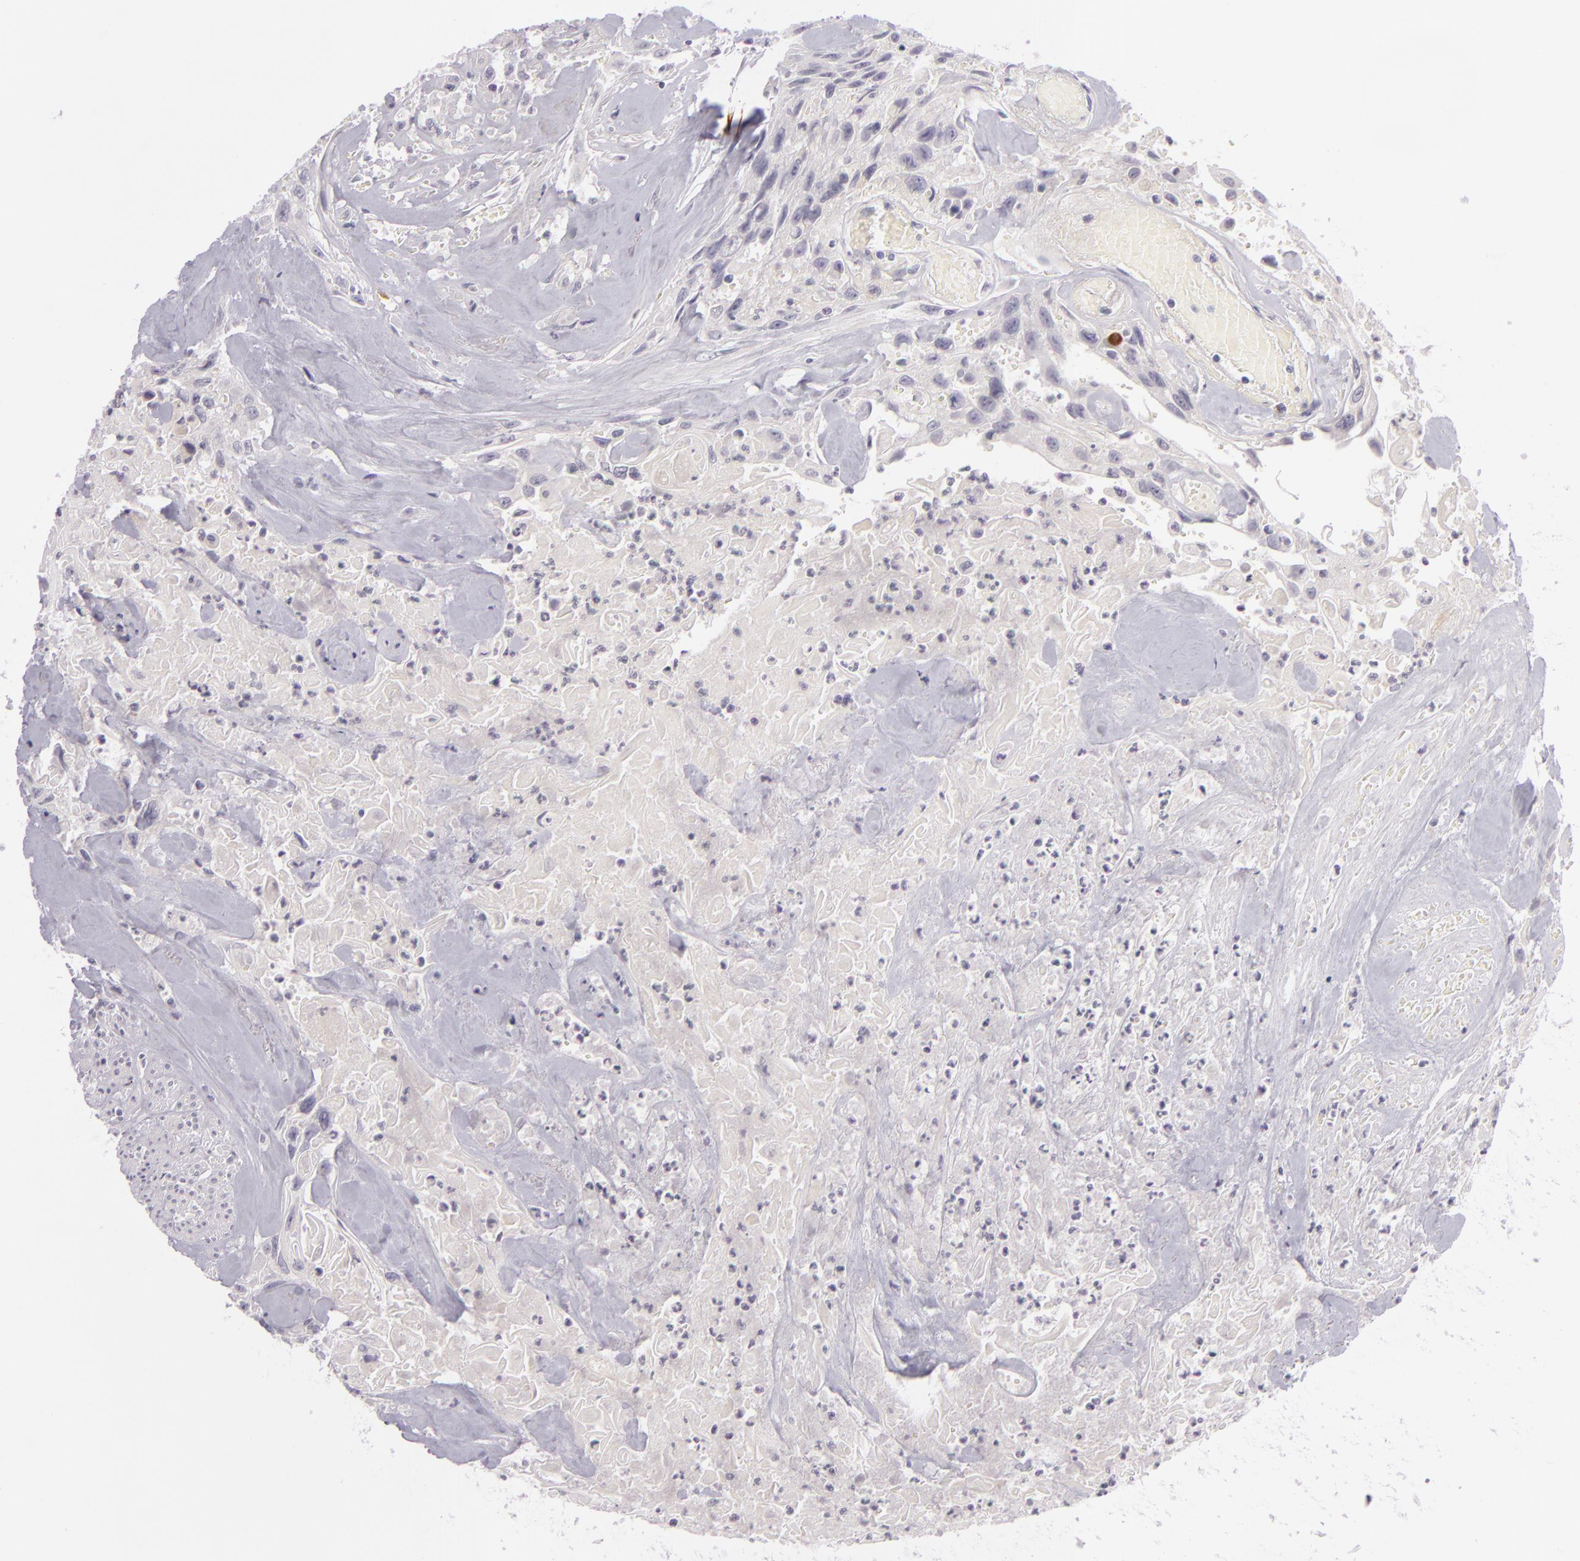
{"staining": {"intensity": "negative", "quantity": "none", "location": "none"}, "tissue": "urothelial cancer", "cell_type": "Tumor cells", "image_type": "cancer", "snomed": [{"axis": "morphology", "description": "Urothelial carcinoma, High grade"}, {"axis": "topography", "description": "Urinary bladder"}], "caption": "Immunohistochemistry image of neoplastic tissue: urothelial carcinoma (high-grade) stained with DAB shows no significant protein expression in tumor cells. Nuclei are stained in blue.", "gene": "DAG1", "patient": {"sex": "female", "age": 84}}